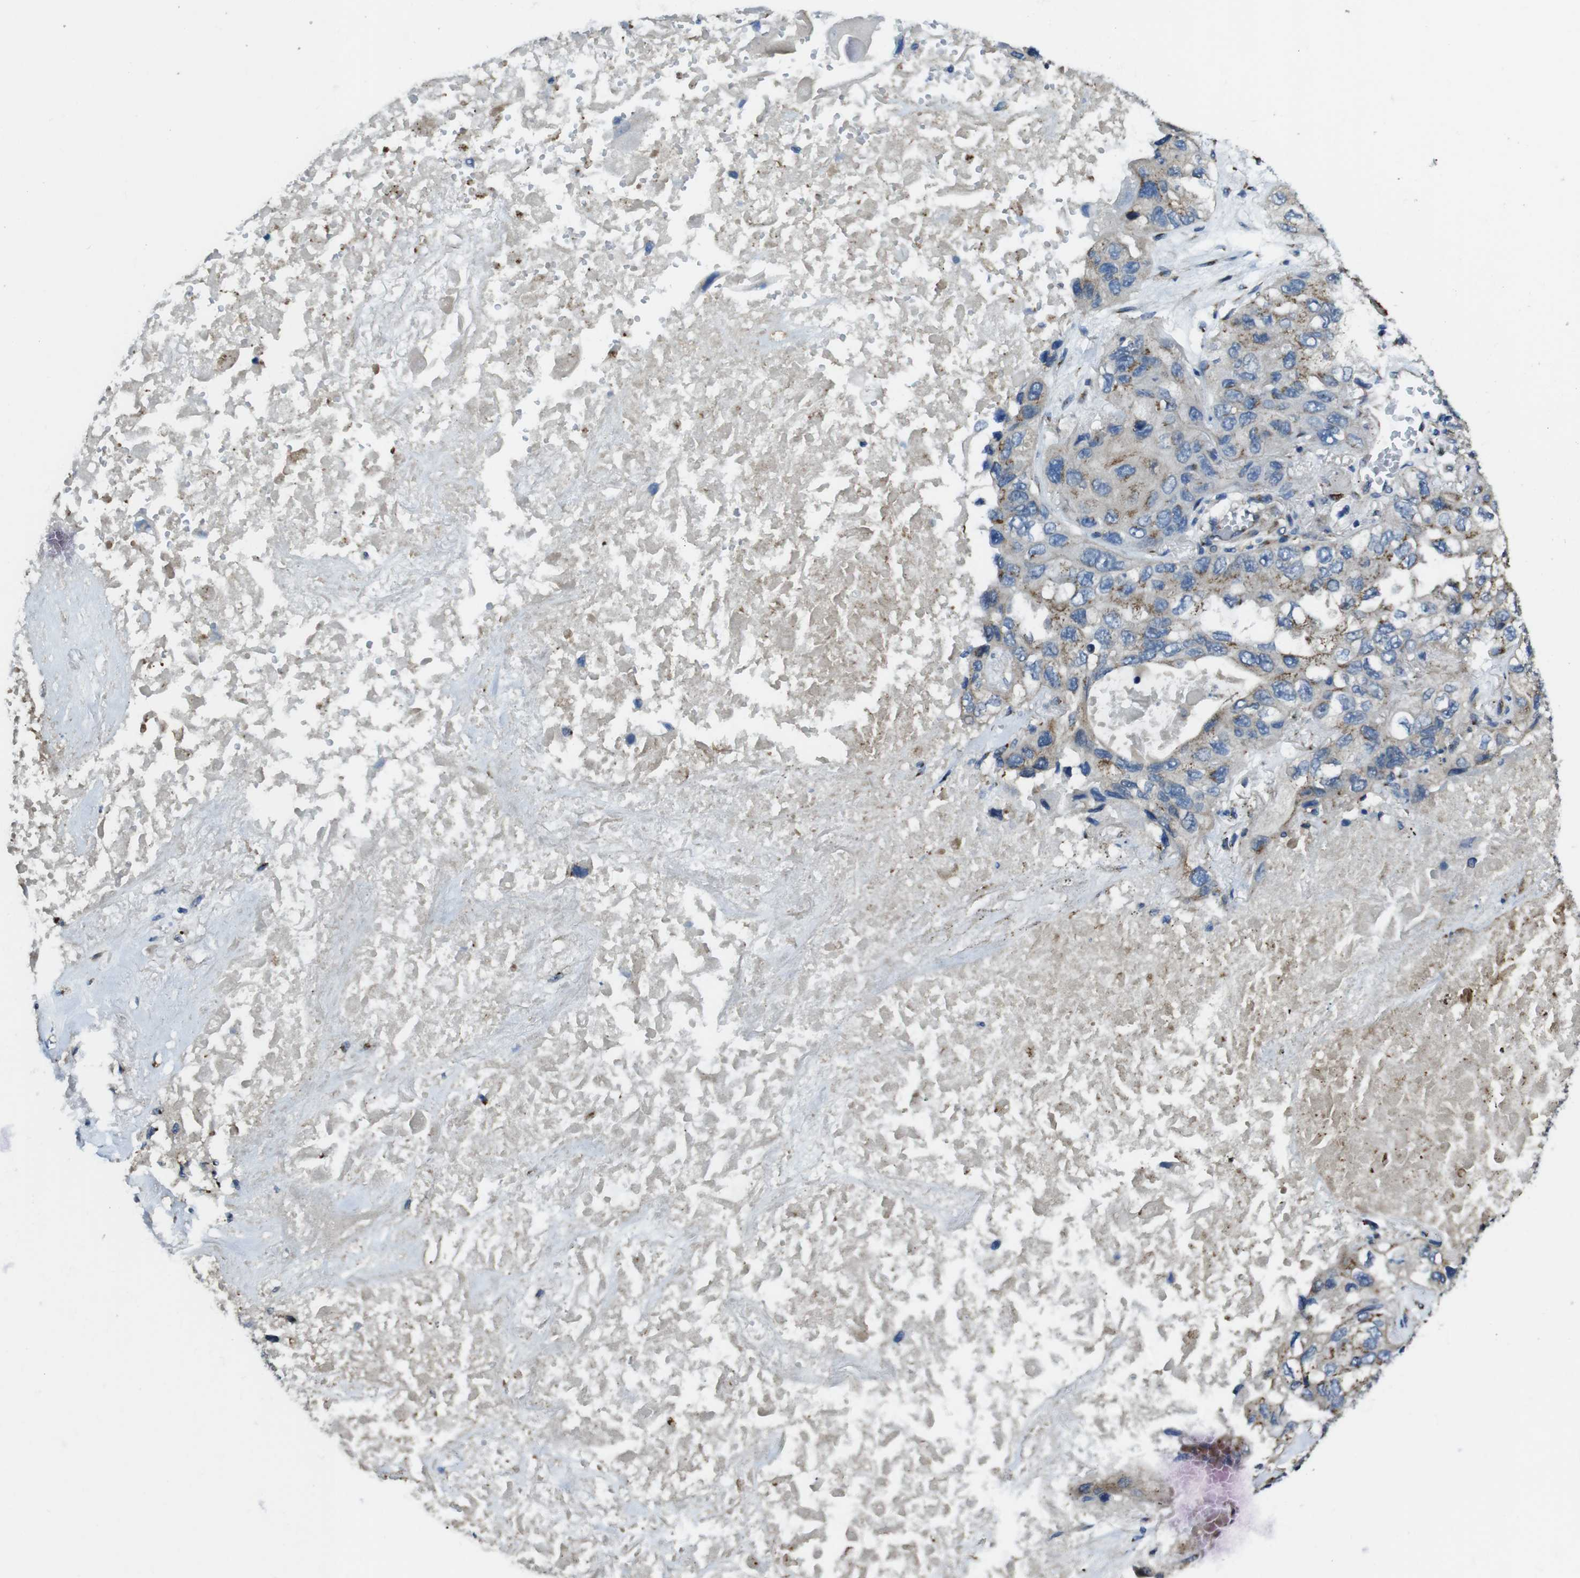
{"staining": {"intensity": "moderate", "quantity": "<25%", "location": "cytoplasmic/membranous"}, "tissue": "lung cancer", "cell_type": "Tumor cells", "image_type": "cancer", "snomed": [{"axis": "morphology", "description": "Squamous cell carcinoma, NOS"}, {"axis": "topography", "description": "Lung"}], "caption": "Moderate cytoplasmic/membranous protein positivity is appreciated in approximately <25% of tumor cells in squamous cell carcinoma (lung).", "gene": "RAB6A", "patient": {"sex": "female", "age": 73}}